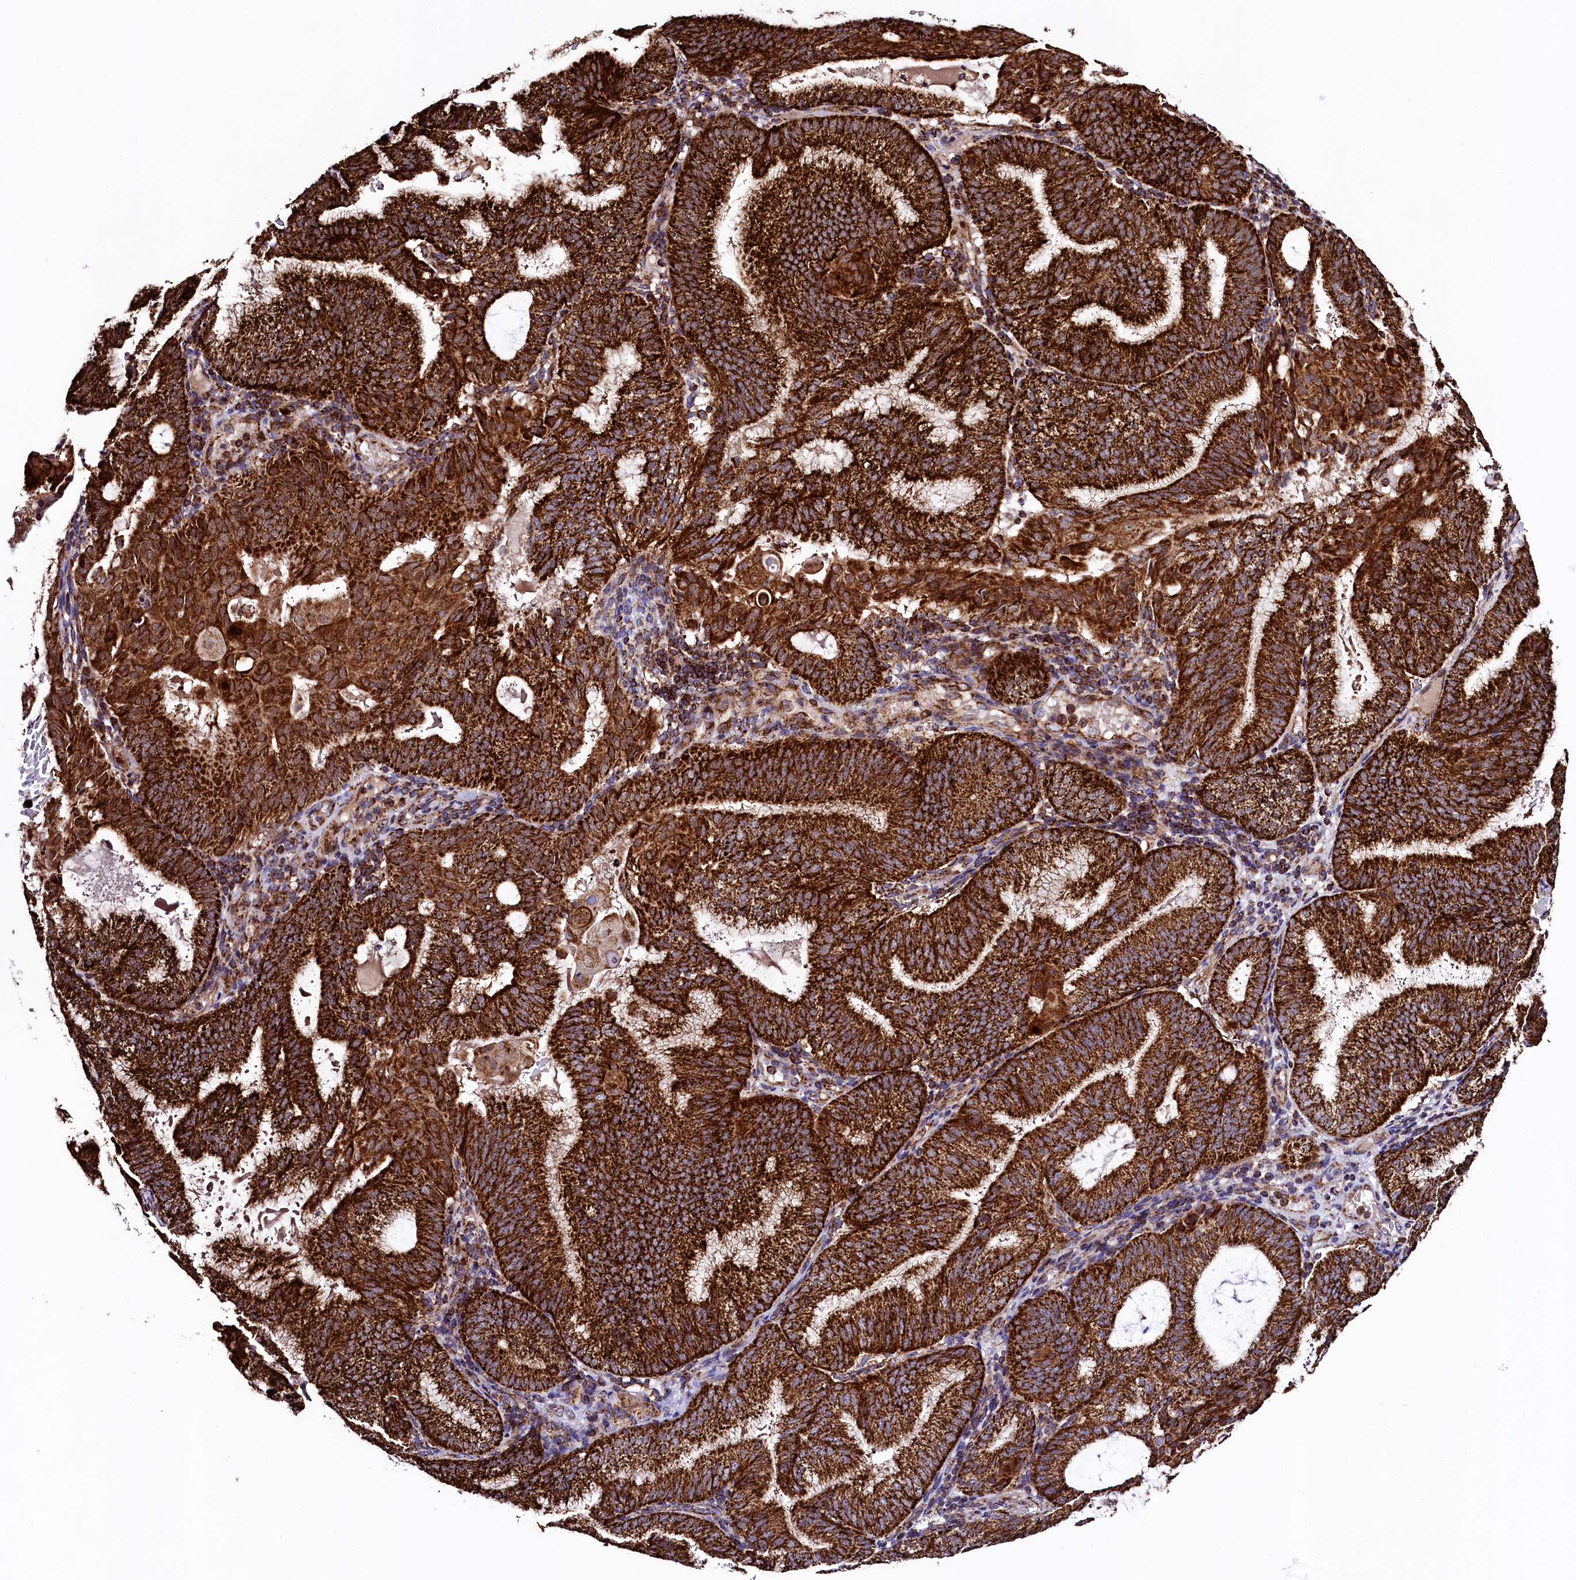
{"staining": {"intensity": "strong", "quantity": ">75%", "location": "cytoplasmic/membranous"}, "tissue": "endometrial cancer", "cell_type": "Tumor cells", "image_type": "cancer", "snomed": [{"axis": "morphology", "description": "Adenocarcinoma, NOS"}, {"axis": "topography", "description": "Endometrium"}], "caption": "The micrograph demonstrates a brown stain indicating the presence of a protein in the cytoplasmic/membranous of tumor cells in endometrial cancer.", "gene": "CLYBL", "patient": {"sex": "female", "age": 49}}